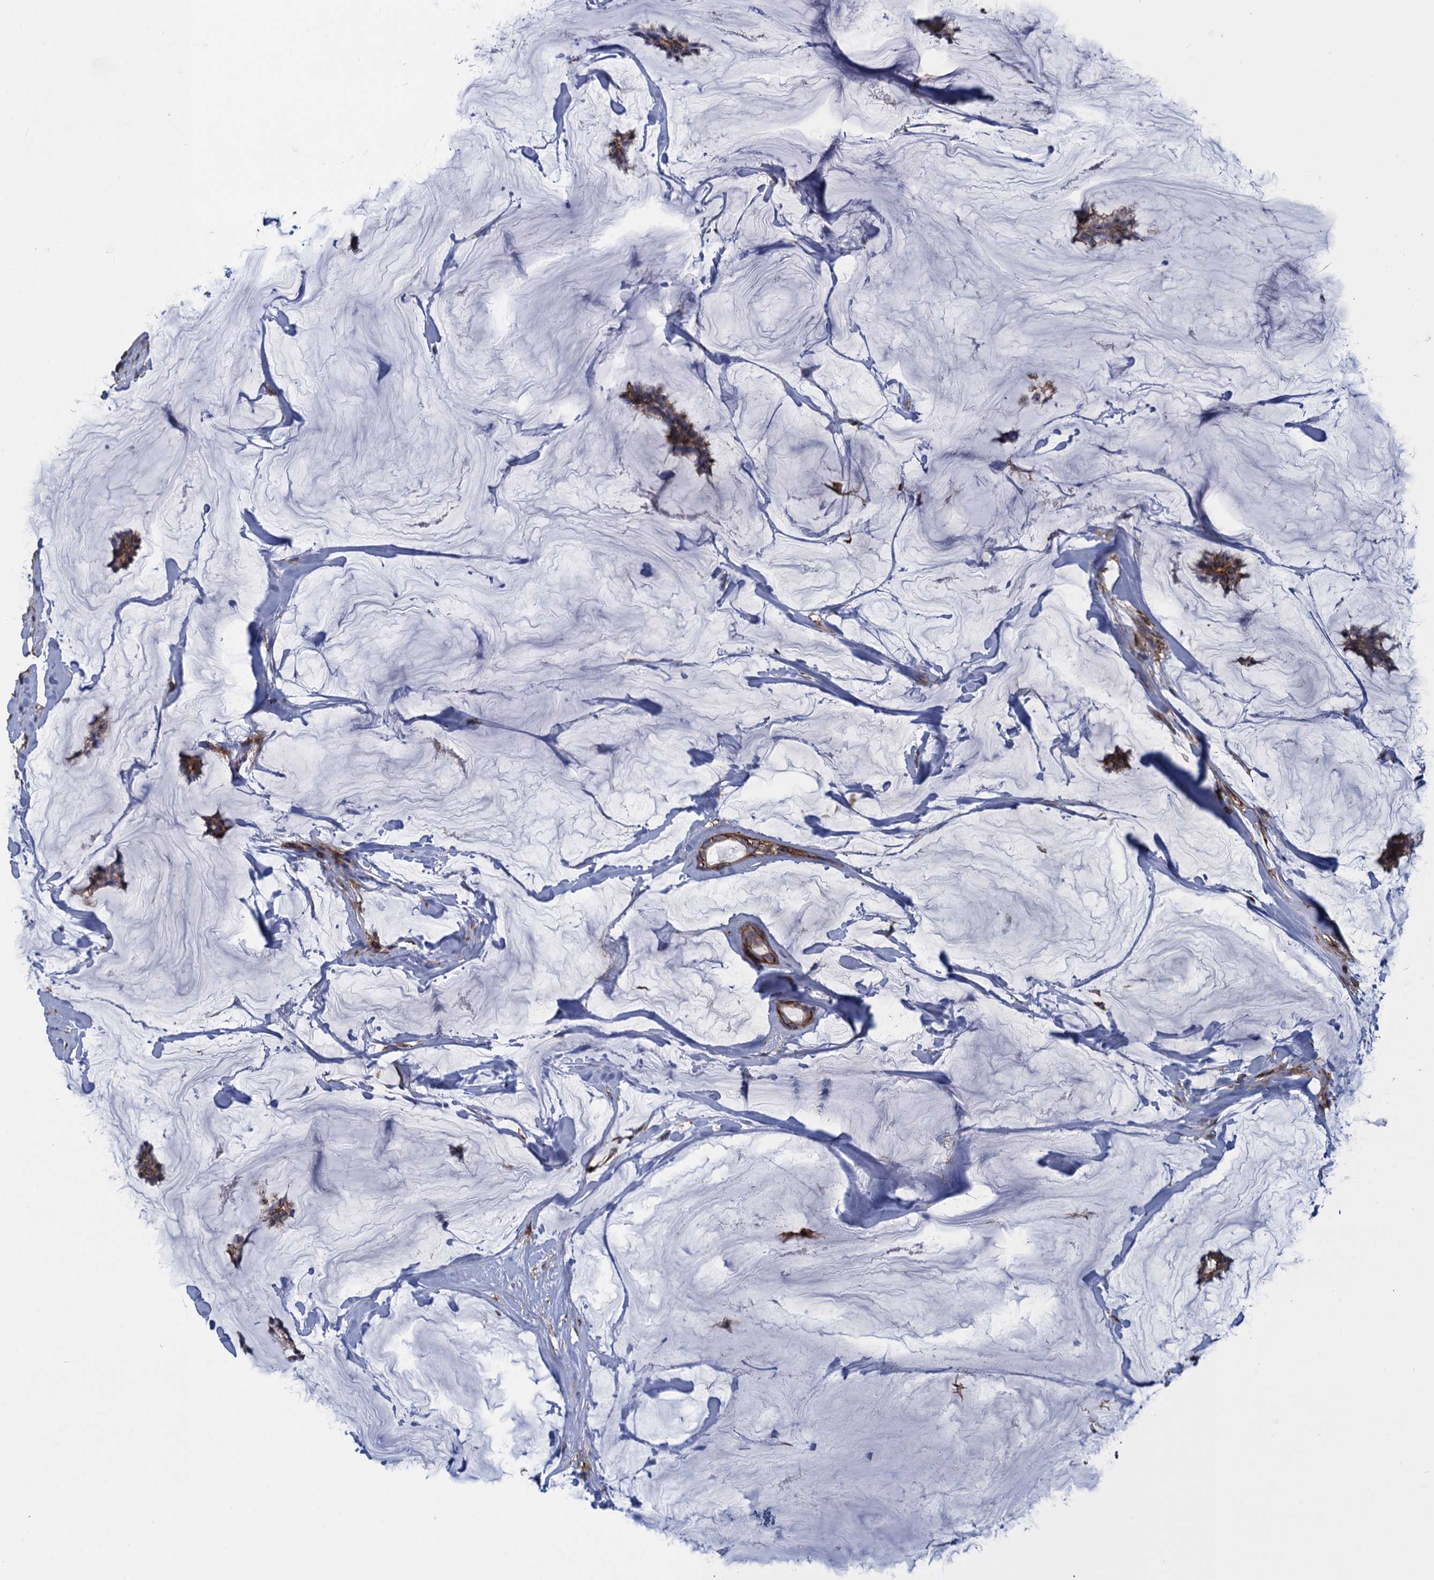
{"staining": {"intensity": "moderate", "quantity": ">75%", "location": "cytoplasmic/membranous"}, "tissue": "breast cancer", "cell_type": "Tumor cells", "image_type": "cancer", "snomed": [{"axis": "morphology", "description": "Duct carcinoma"}, {"axis": "topography", "description": "Breast"}], "caption": "Human breast cancer stained for a protein (brown) exhibits moderate cytoplasmic/membranous positive positivity in approximately >75% of tumor cells.", "gene": "PROSER2", "patient": {"sex": "female", "age": 93}}